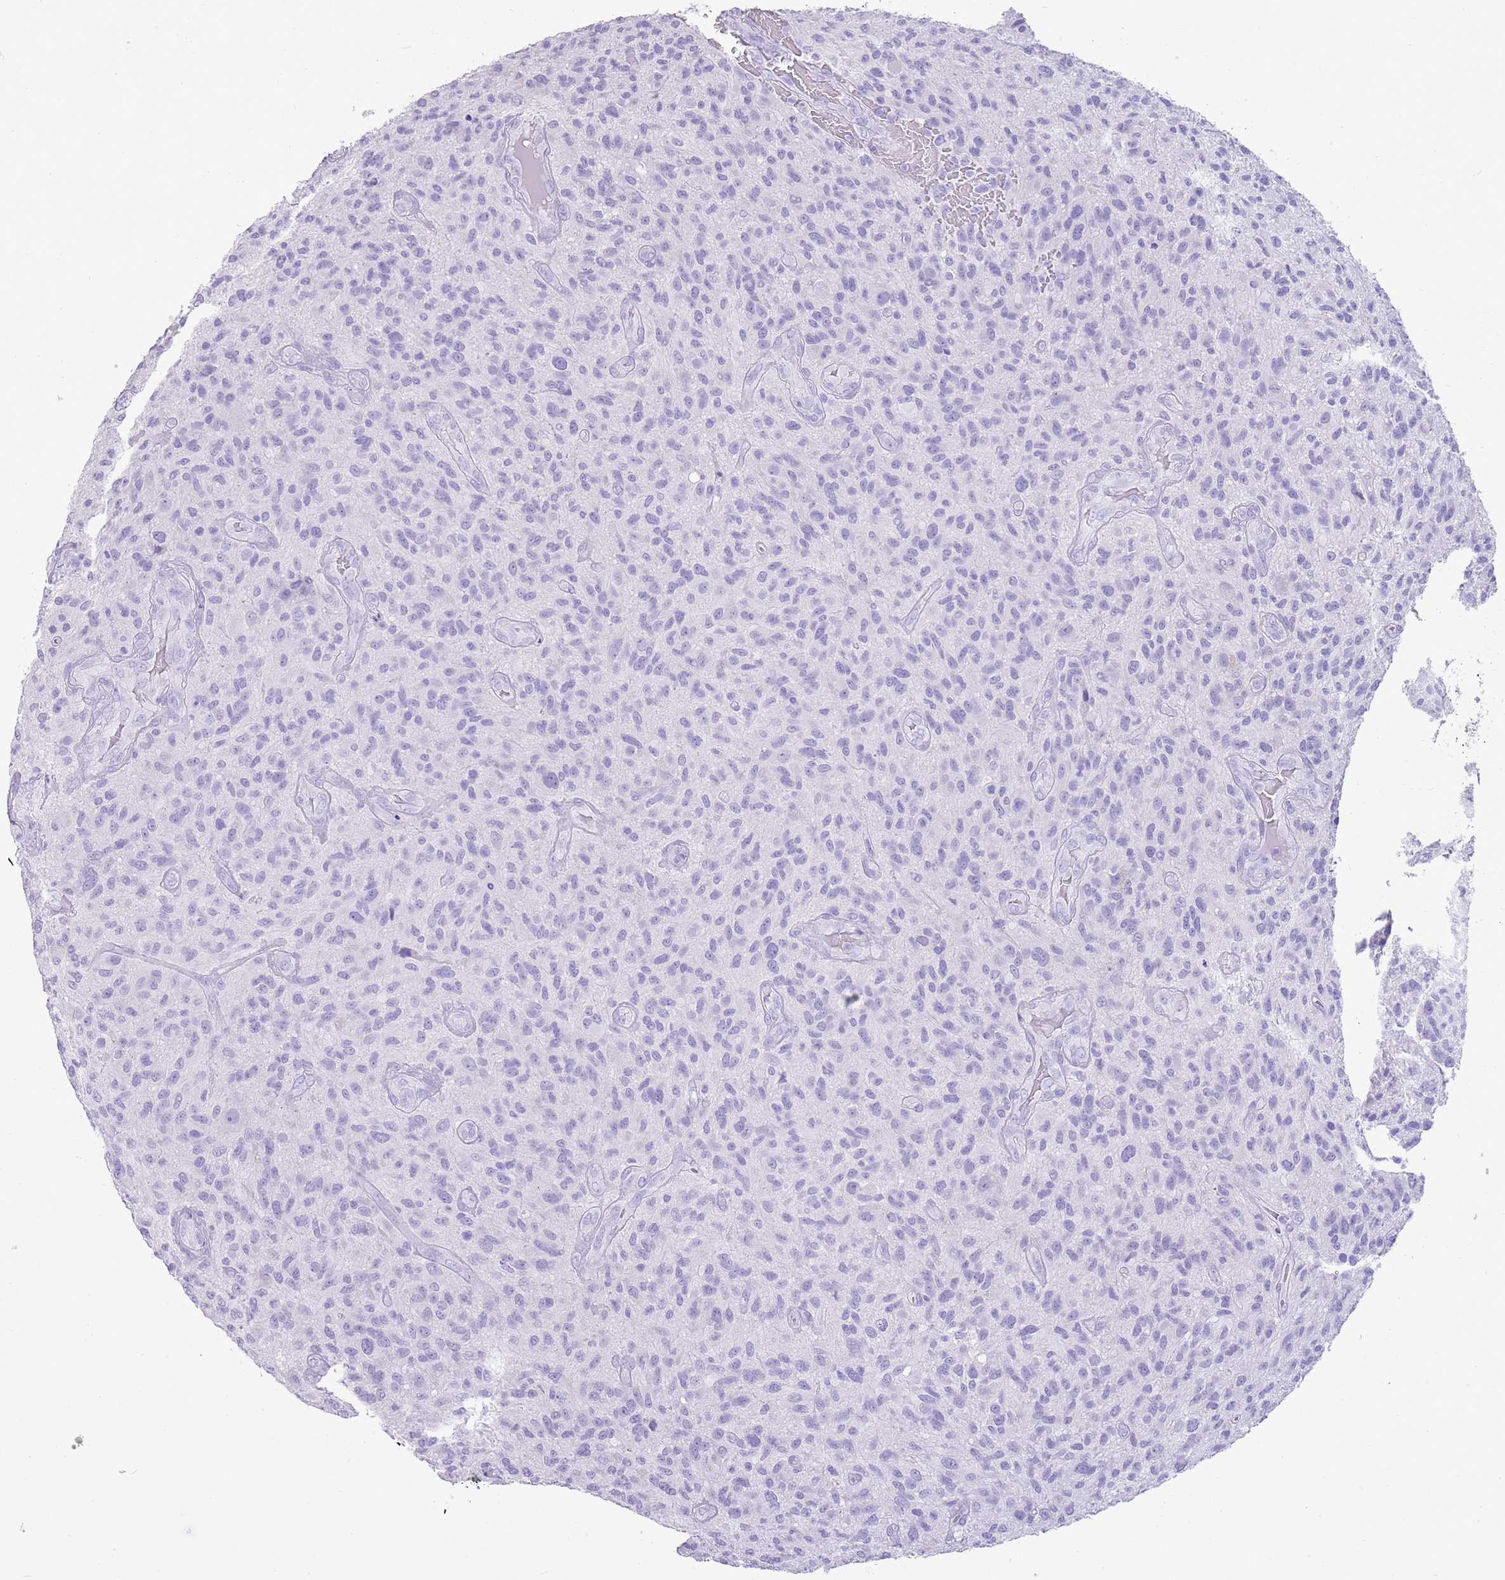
{"staining": {"intensity": "negative", "quantity": "none", "location": "none"}, "tissue": "glioma", "cell_type": "Tumor cells", "image_type": "cancer", "snomed": [{"axis": "morphology", "description": "Glioma, malignant, High grade"}, {"axis": "topography", "description": "Brain"}], "caption": "Protein analysis of malignant glioma (high-grade) shows no significant expression in tumor cells.", "gene": "NBPF3", "patient": {"sex": "male", "age": 47}}